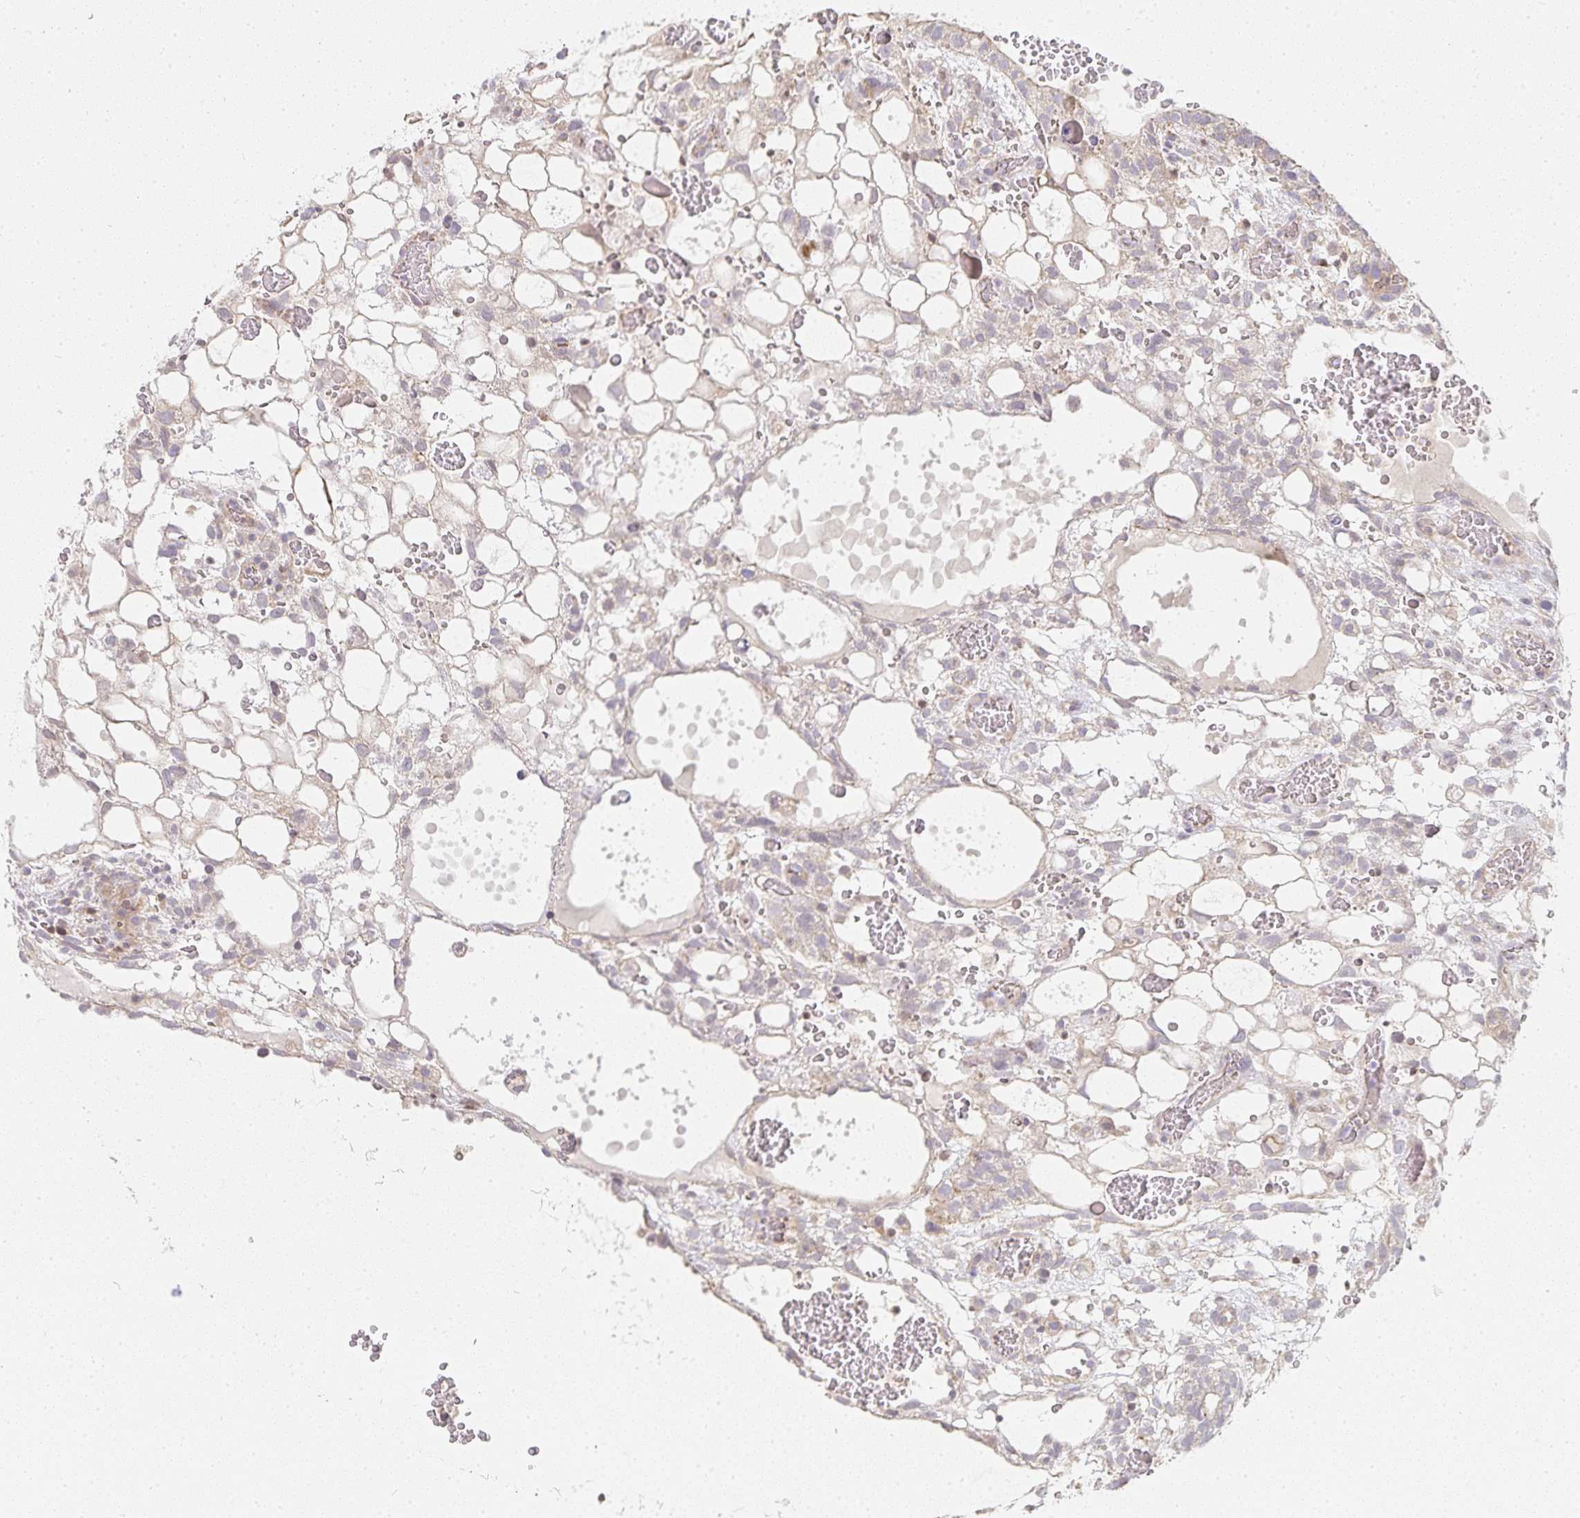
{"staining": {"intensity": "moderate", "quantity": "<25%", "location": "nuclear"}, "tissue": "testis cancer", "cell_type": "Tumor cells", "image_type": "cancer", "snomed": [{"axis": "morphology", "description": "Normal tissue, NOS"}, {"axis": "morphology", "description": "Carcinoma, Embryonal, NOS"}, {"axis": "topography", "description": "Testis"}], "caption": "Tumor cells exhibit moderate nuclear positivity in approximately <25% of cells in embryonal carcinoma (testis).", "gene": "GATA3", "patient": {"sex": "male", "age": 32}}